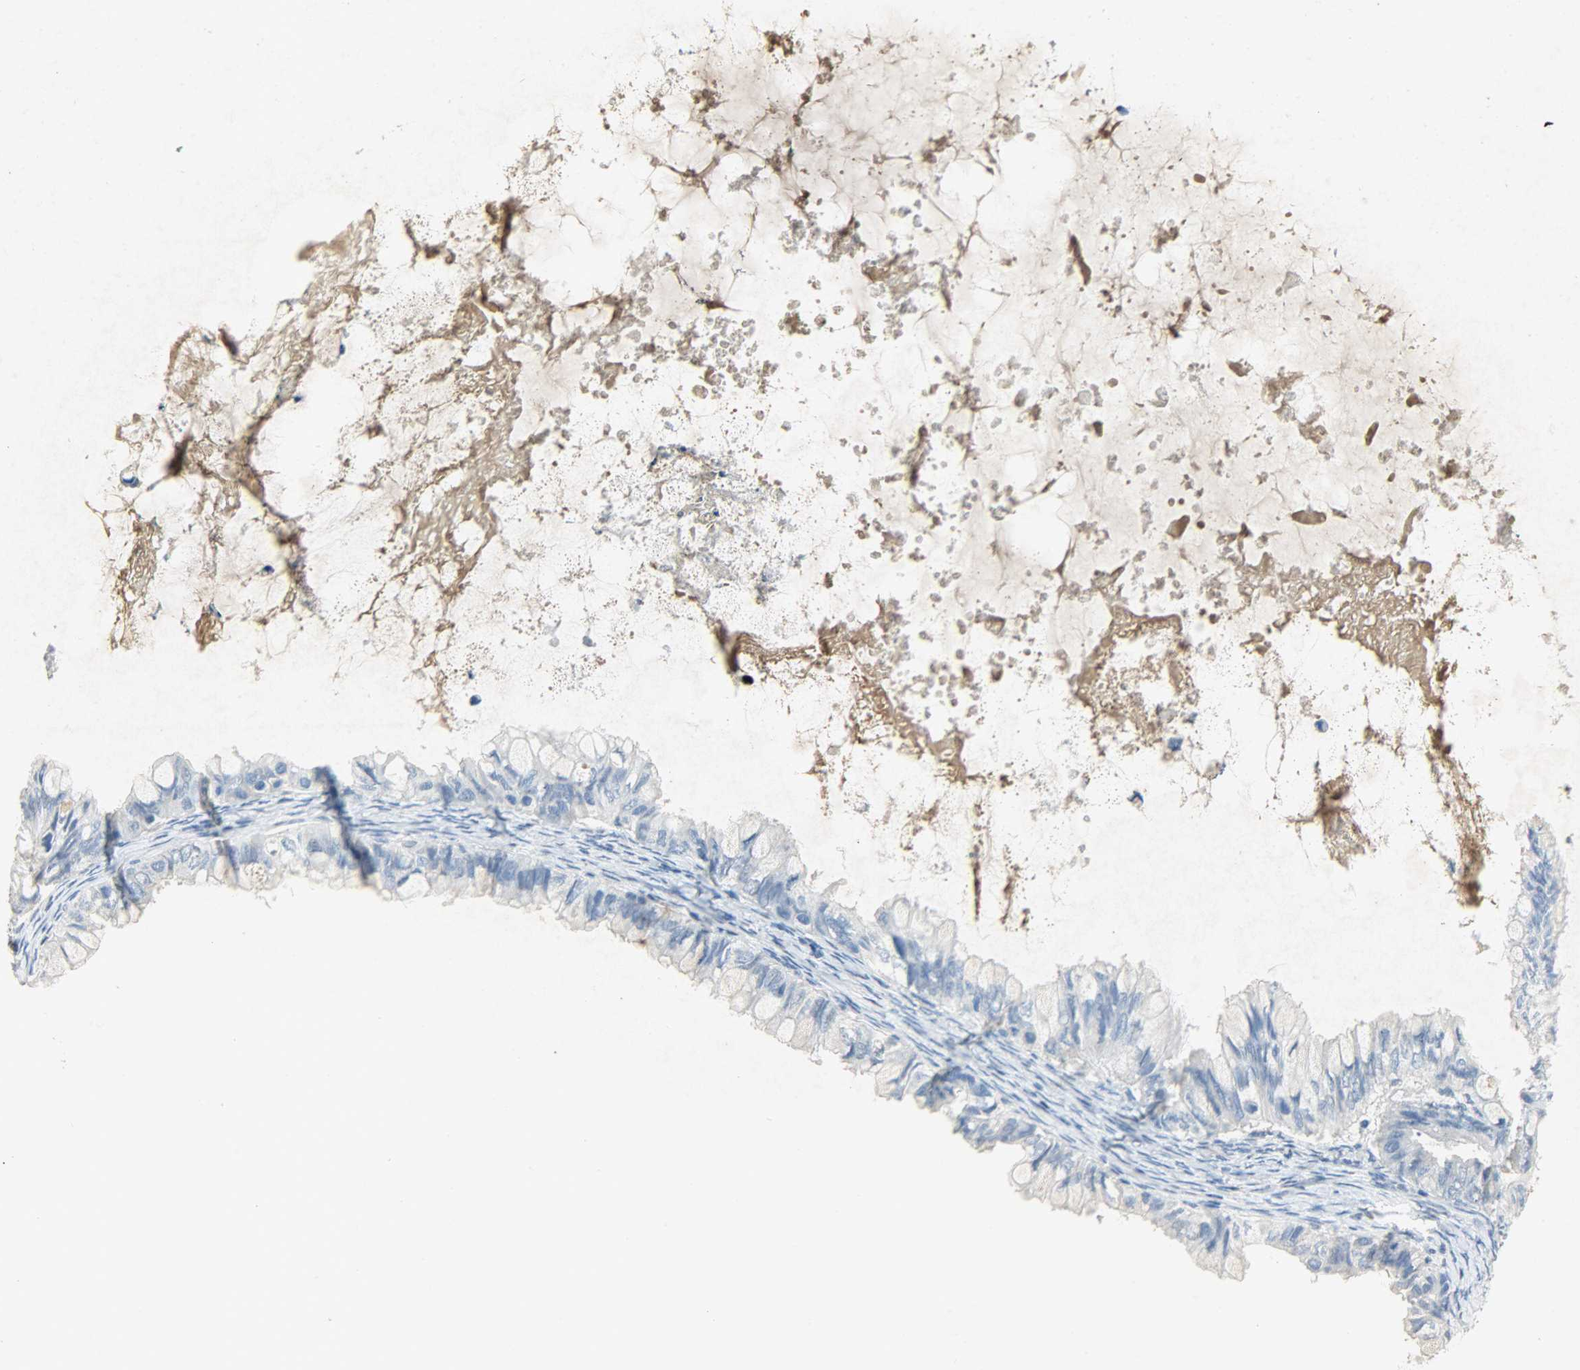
{"staining": {"intensity": "negative", "quantity": "none", "location": "none"}, "tissue": "ovarian cancer", "cell_type": "Tumor cells", "image_type": "cancer", "snomed": [{"axis": "morphology", "description": "Cystadenocarcinoma, mucinous, NOS"}, {"axis": "topography", "description": "Ovary"}], "caption": "High magnification brightfield microscopy of ovarian mucinous cystadenocarcinoma stained with DAB (3,3'-diaminobenzidine) (brown) and counterstained with hematoxylin (blue): tumor cells show no significant expression. (DAB (3,3'-diaminobenzidine) immunohistochemistry (IHC) with hematoxylin counter stain).", "gene": "DNAJB6", "patient": {"sex": "female", "age": 80}}